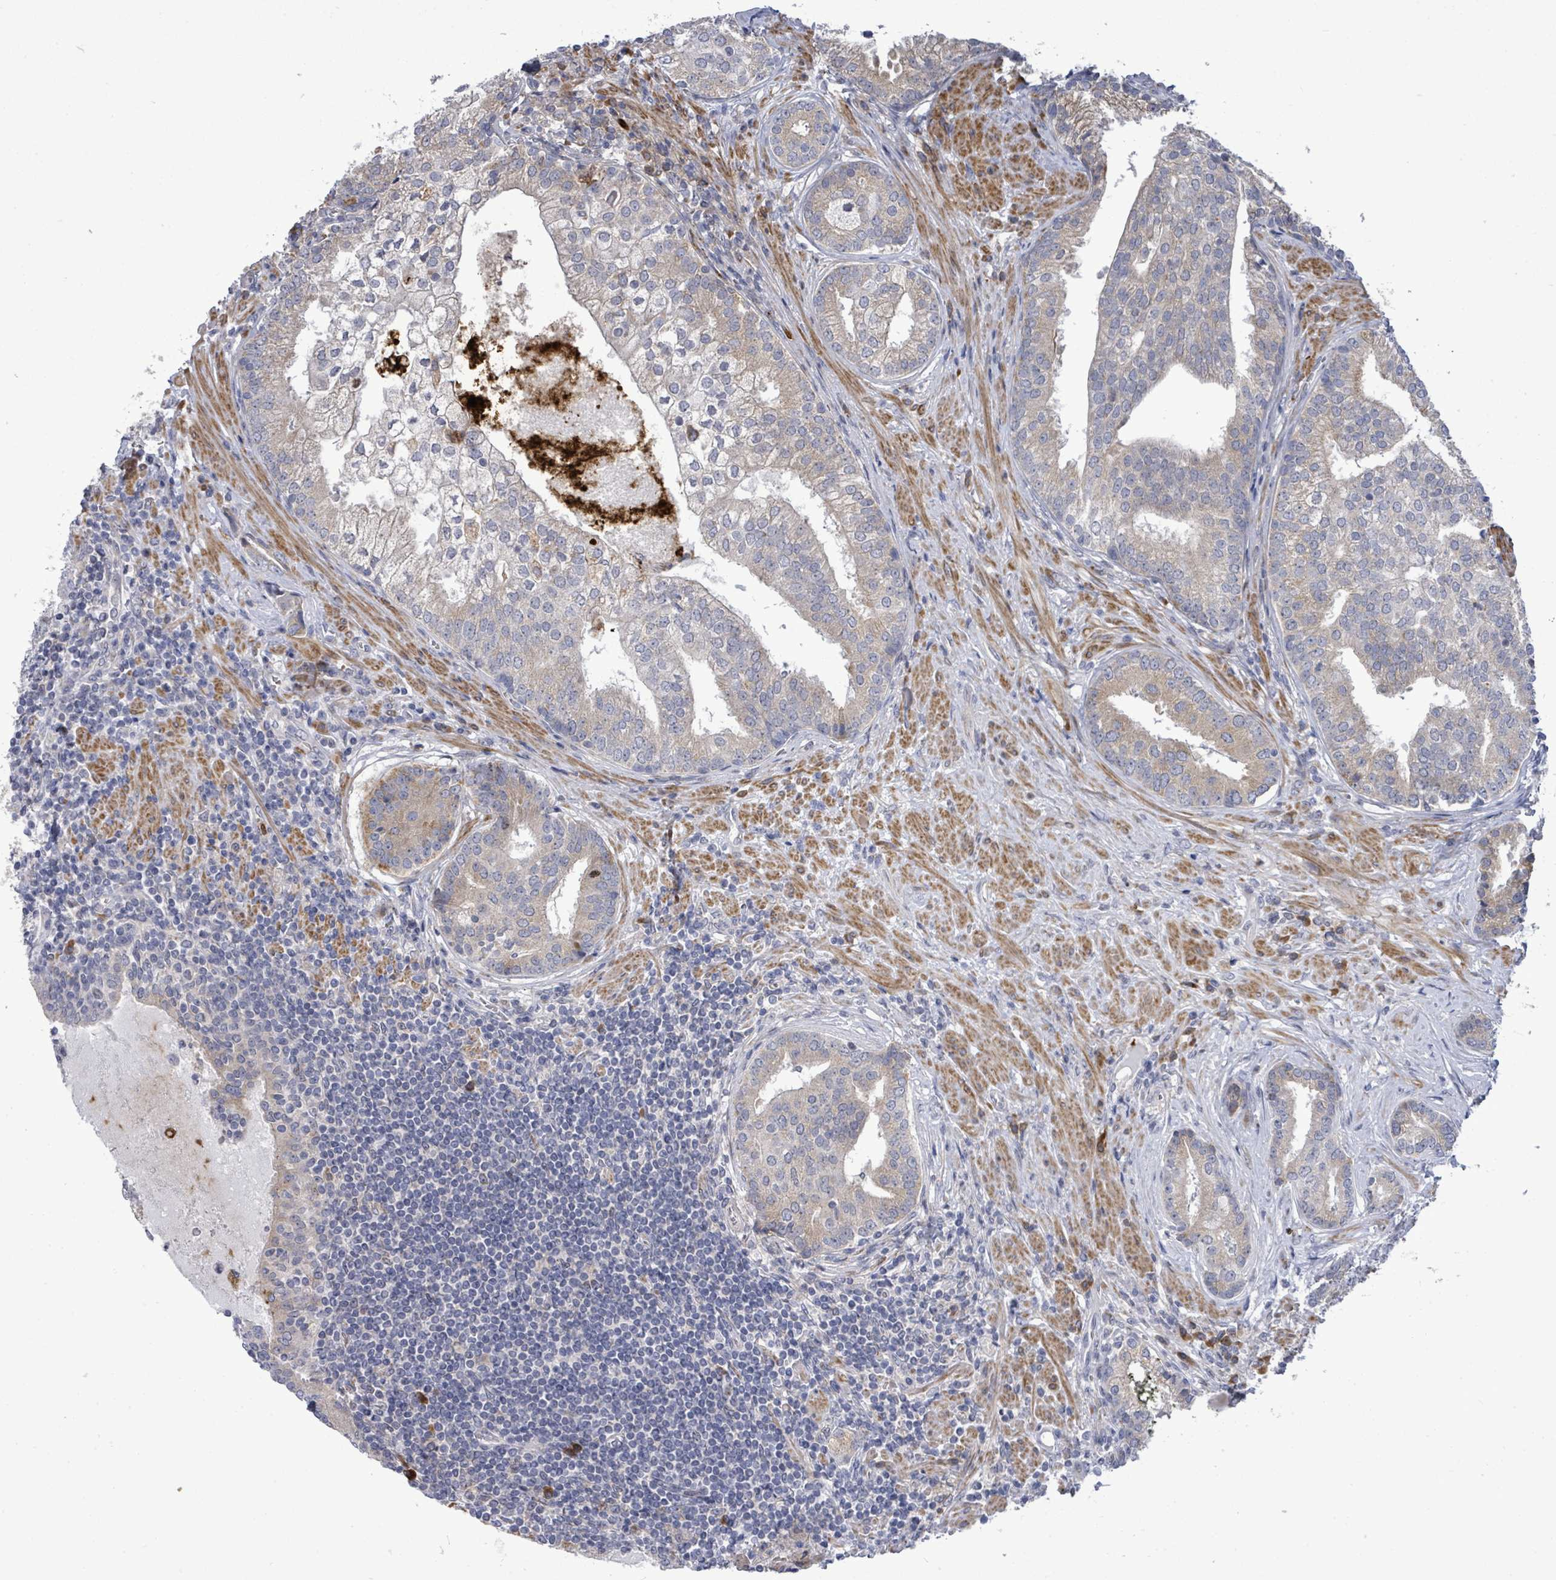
{"staining": {"intensity": "weak", "quantity": "25%-75%", "location": "cytoplasmic/membranous"}, "tissue": "prostate cancer", "cell_type": "Tumor cells", "image_type": "cancer", "snomed": [{"axis": "morphology", "description": "Adenocarcinoma, High grade"}, {"axis": "topography", "description": "Prostate"}], "caption": "IHC (DAB) staining of adenocarcinoma (high-grade) (prostate) exhibits weak cytoplasmic/membranous protein expression in about 25%-75% of tumor cells.", "gene": "SAR1A", "patient": {"sex": "male", "age": 55}}